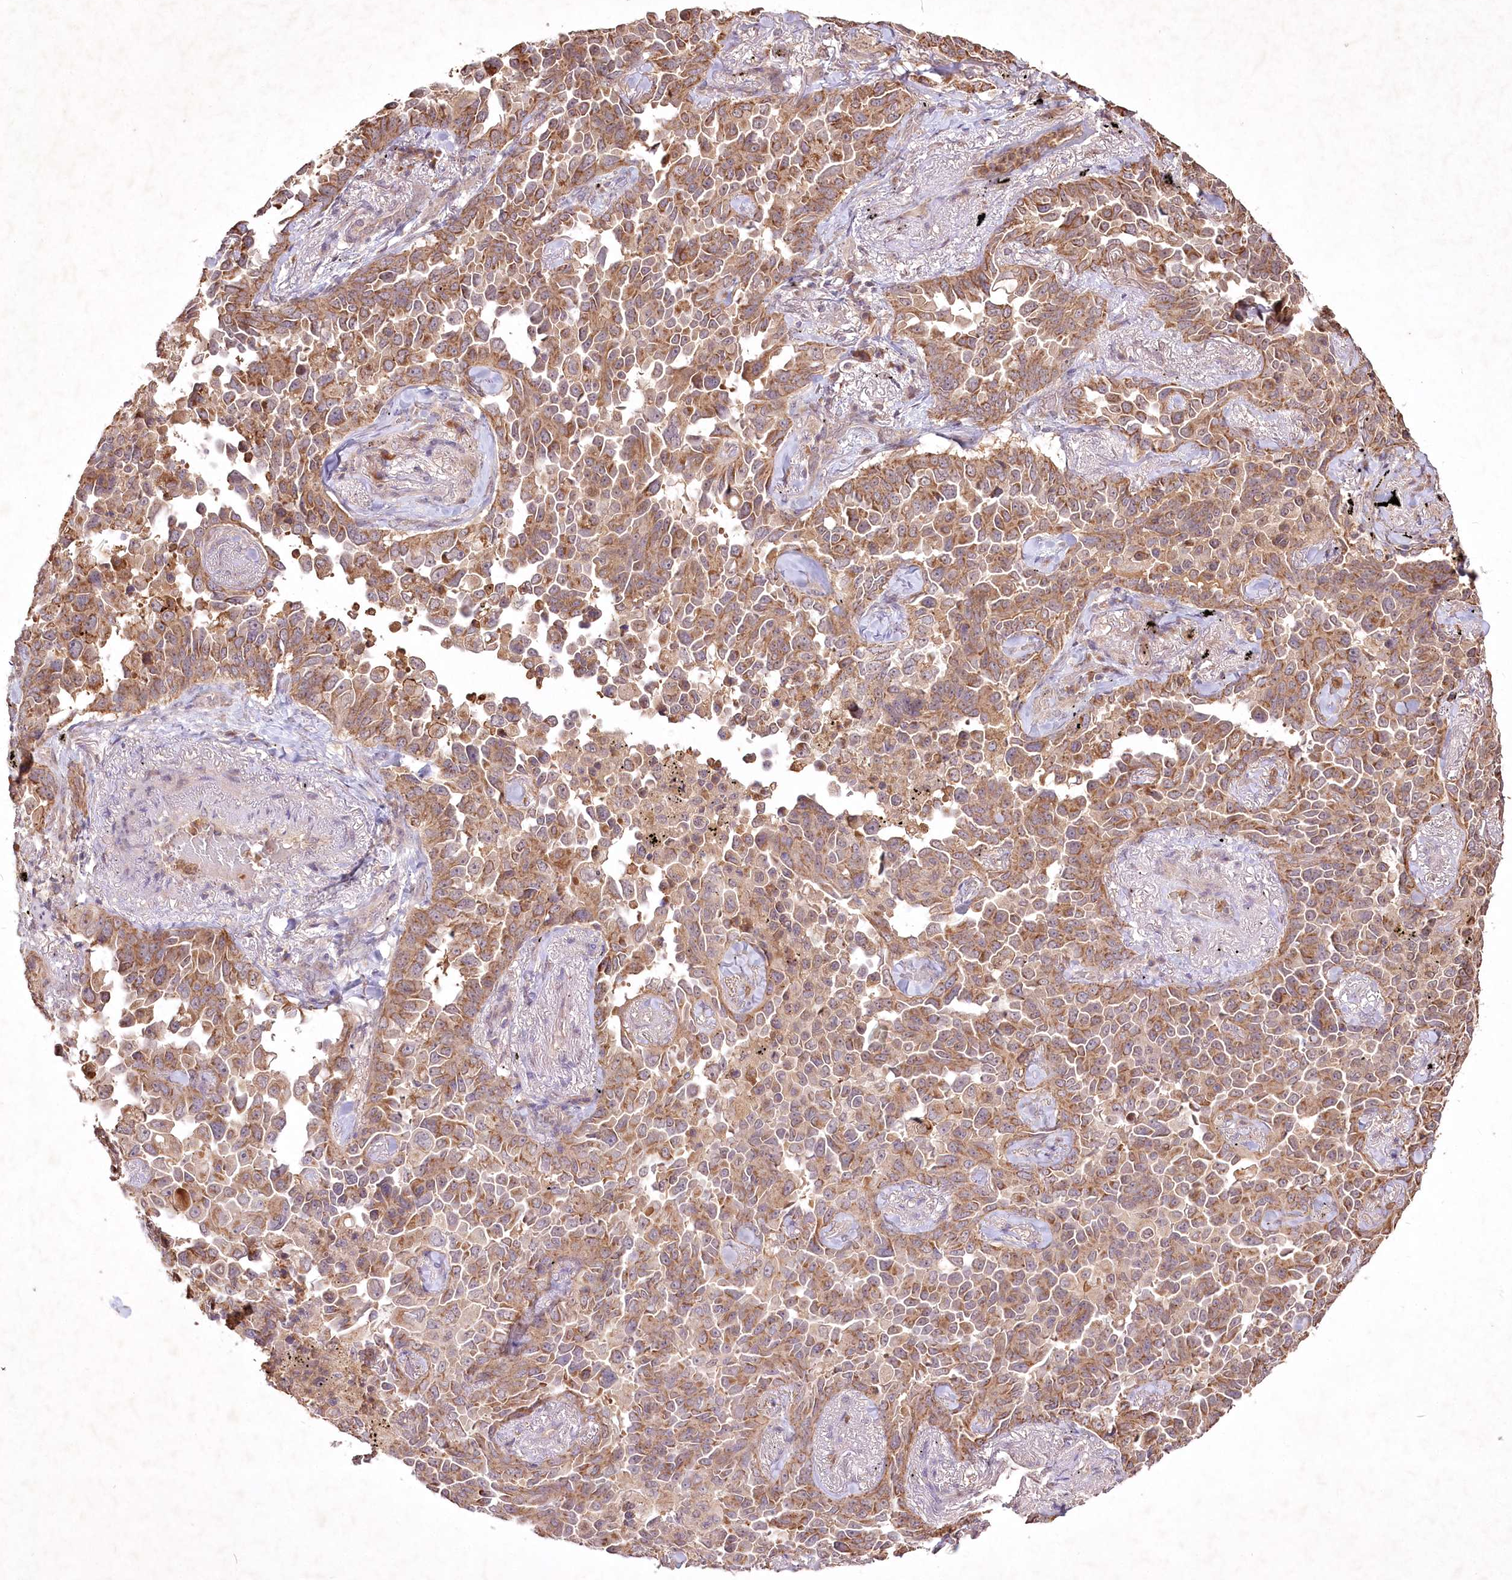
{"staining": {"intensity": "moderate", "quantity": ">75%", "location": "cytoplasmic/membranous"}, "tissue": "lung cancer", "cell_type": "Tumor cells", "image_type": "cancer", "snomed": [{"axis": "morphology", "description": "Adenocarcinoma, NOS"}, {"axis": "topography", "description": "Lung"}], "caption": "Tumor cells demonstrate medium levels of moderate cytoplasmic/membranous positivity in approximately >75% of cells in human adenocarcinoma (lung). (DAB IHC with brightfield microscopy, high magnification).", "gene": "IRAK1BP1", "patient": {"sex": "female", "age": 67}}